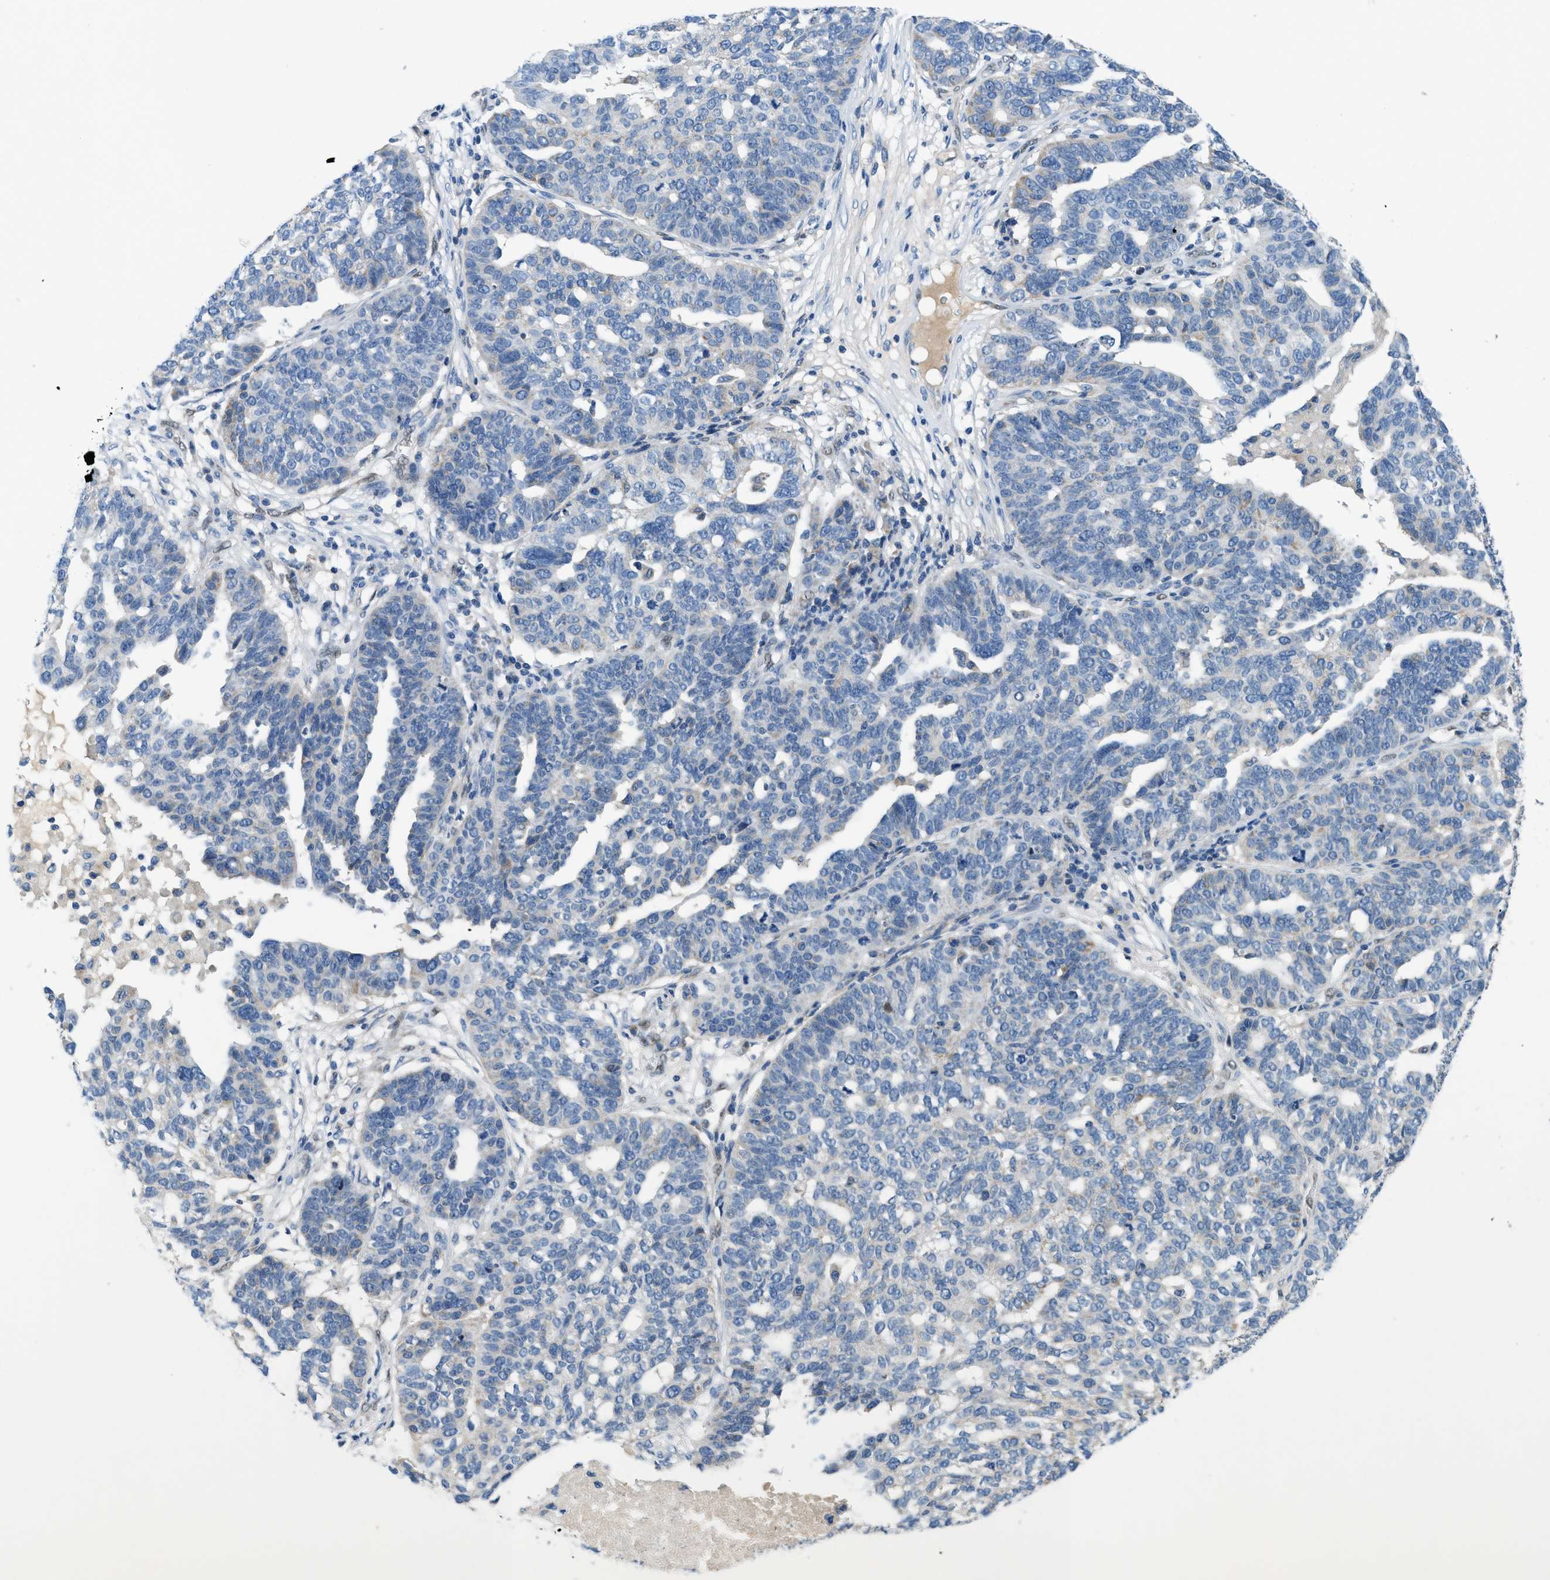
{"staining": {"intensity": "negative", "quantity": "none", "location": "none"}, "tissue": "ovarian cancer", "cell_type": "Tumor cells", "image_type": "cancer", "snomed": [{"axis": "morphology", "description": "Cystadenocarcinoma, serous, NOS"}, {"axis": "topography", "description": "Ovary"}], "caption": "Tumor cells are negative for protein expression in human serous cystadenocarcinoma (ovarian).", "gene": "PNKD", "patient": {"sex": "female", "age": 59}}